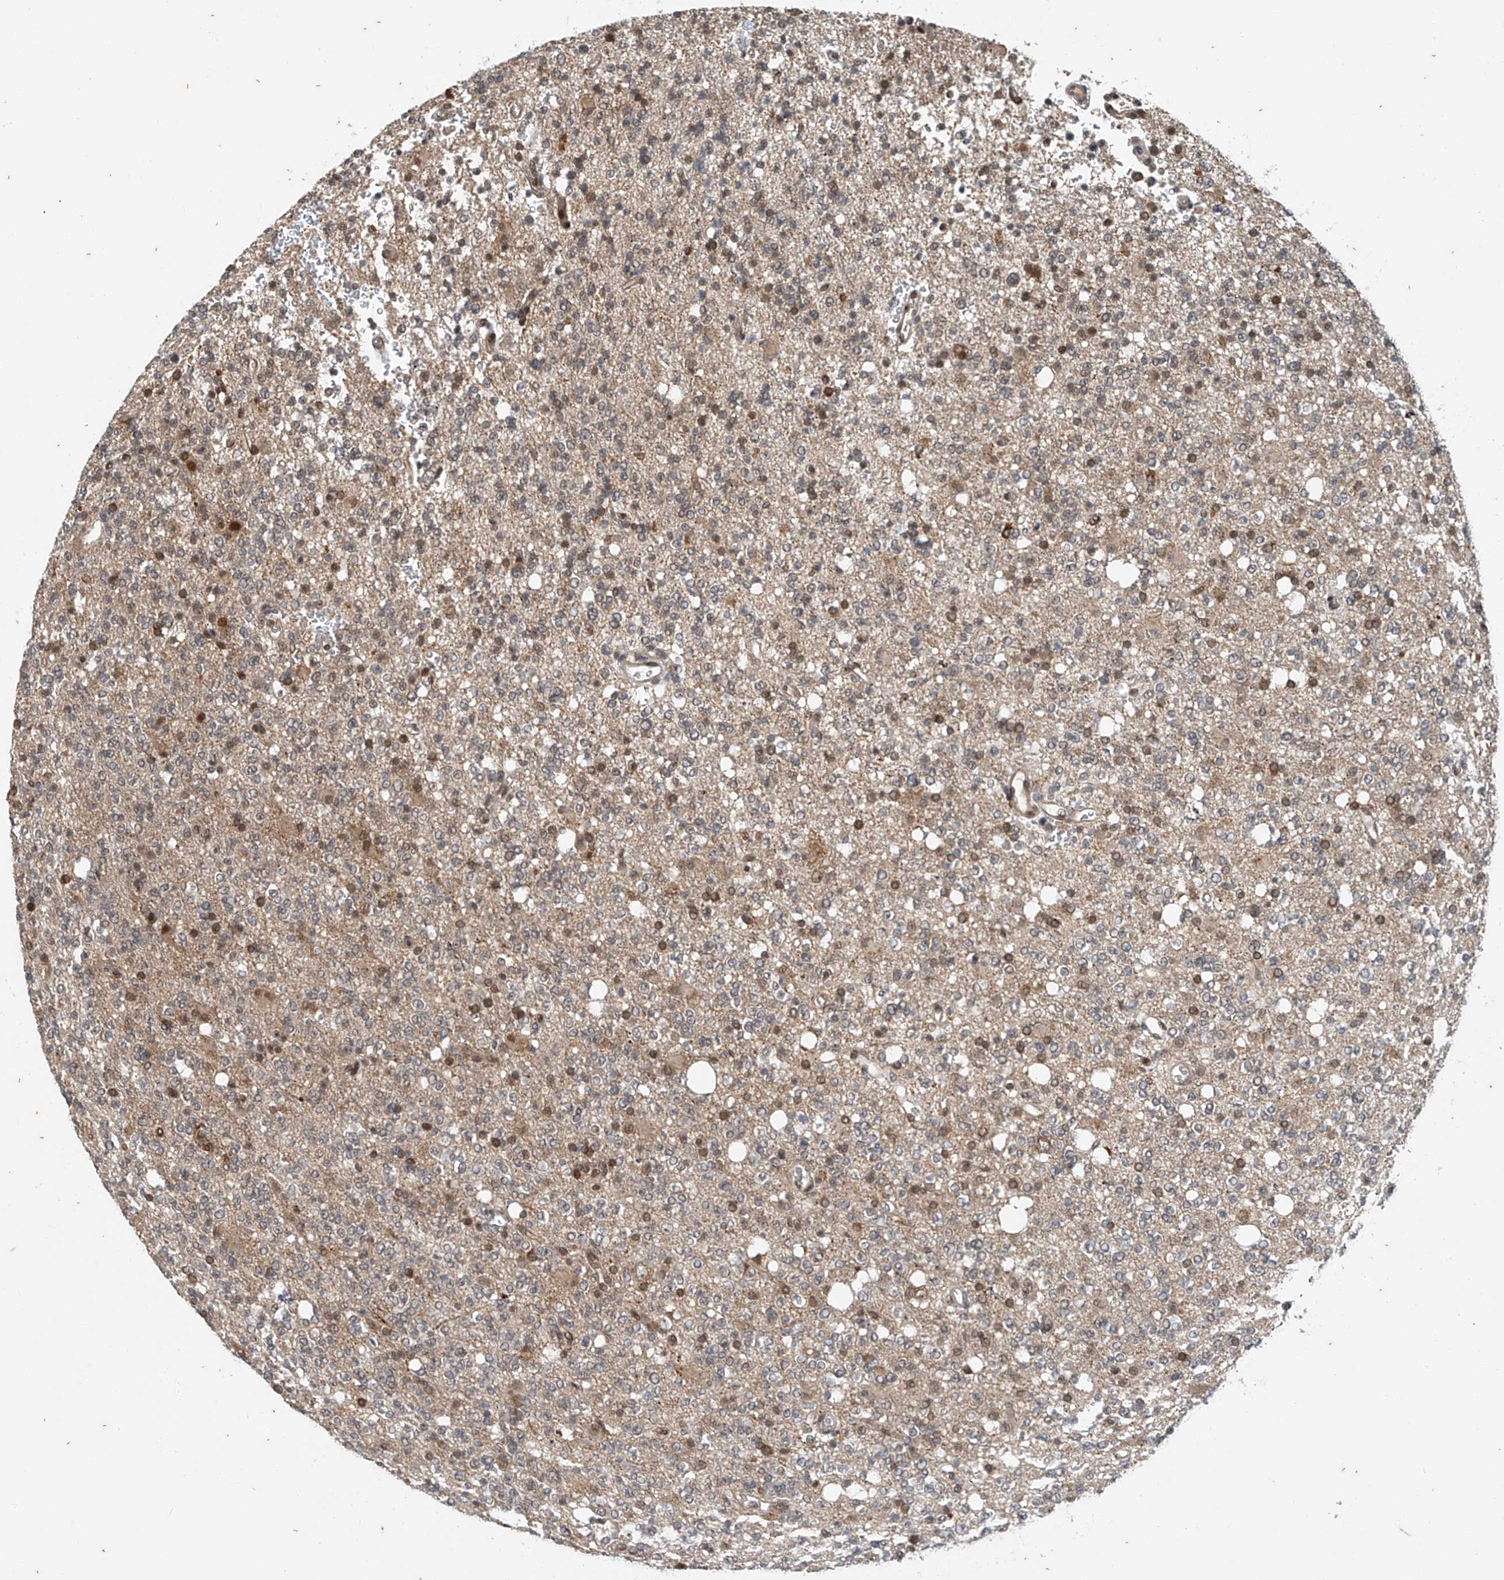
{"staining": {"intensity": "weak", "quantity": "<25%", "location": "nuclear"}, "tissue": "glioma", "cell_type": "Tumor cells", "image_type": "cancer", "snomed": [{"axis": "morphology", "description": "Glioma, malignant, High grade"}, {"axis": "topography", "description": "Brain"}], "caption": "There is no significant expression in tumor cells of high-grade glioma (malignant).", "gene": "TAF8", "patient": {"sex": "female", "age": 62}}